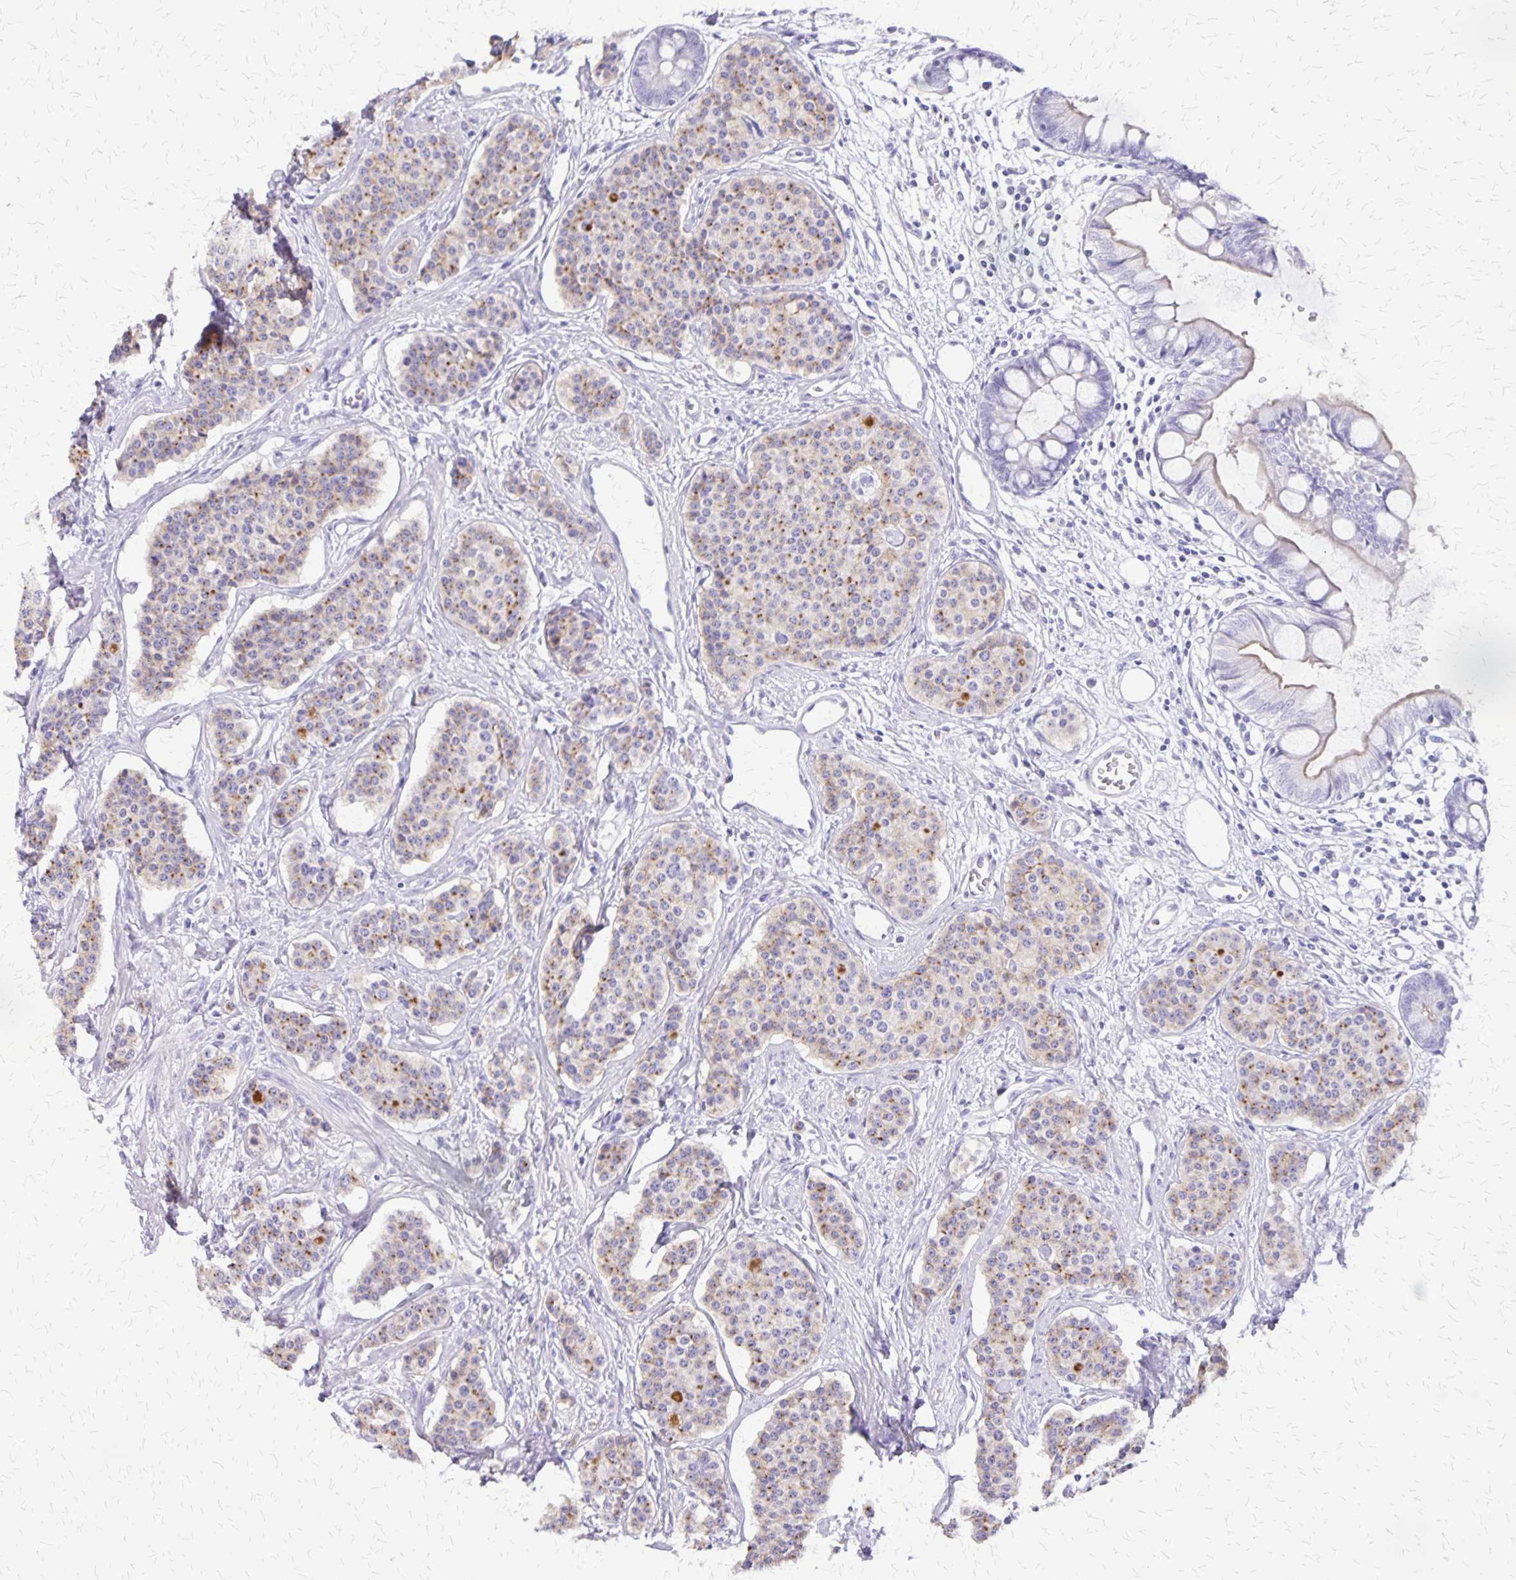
{"staining": {"intensity": "moderate", "quantity": "25%-75%", "location": "cytoplasmic/membranous"}, "tissue": "carcinoid", "cell_type": "Tumor cells", "image_type": "cancer", "snomed": [{"axis": "morphology", "description": "Carcinoid, malignant, NOS"}, {"axis": "topography", "description": "Small intestine"}], "caption": "Immunohistochemical staining of human carcinoid reveals medium levels of moderate cytoplasmic/membranous staining in approximately 25%-75% of tumor cells.", "gene": "SLC13A2", "patient": {"sex": "female", "age": 64}}